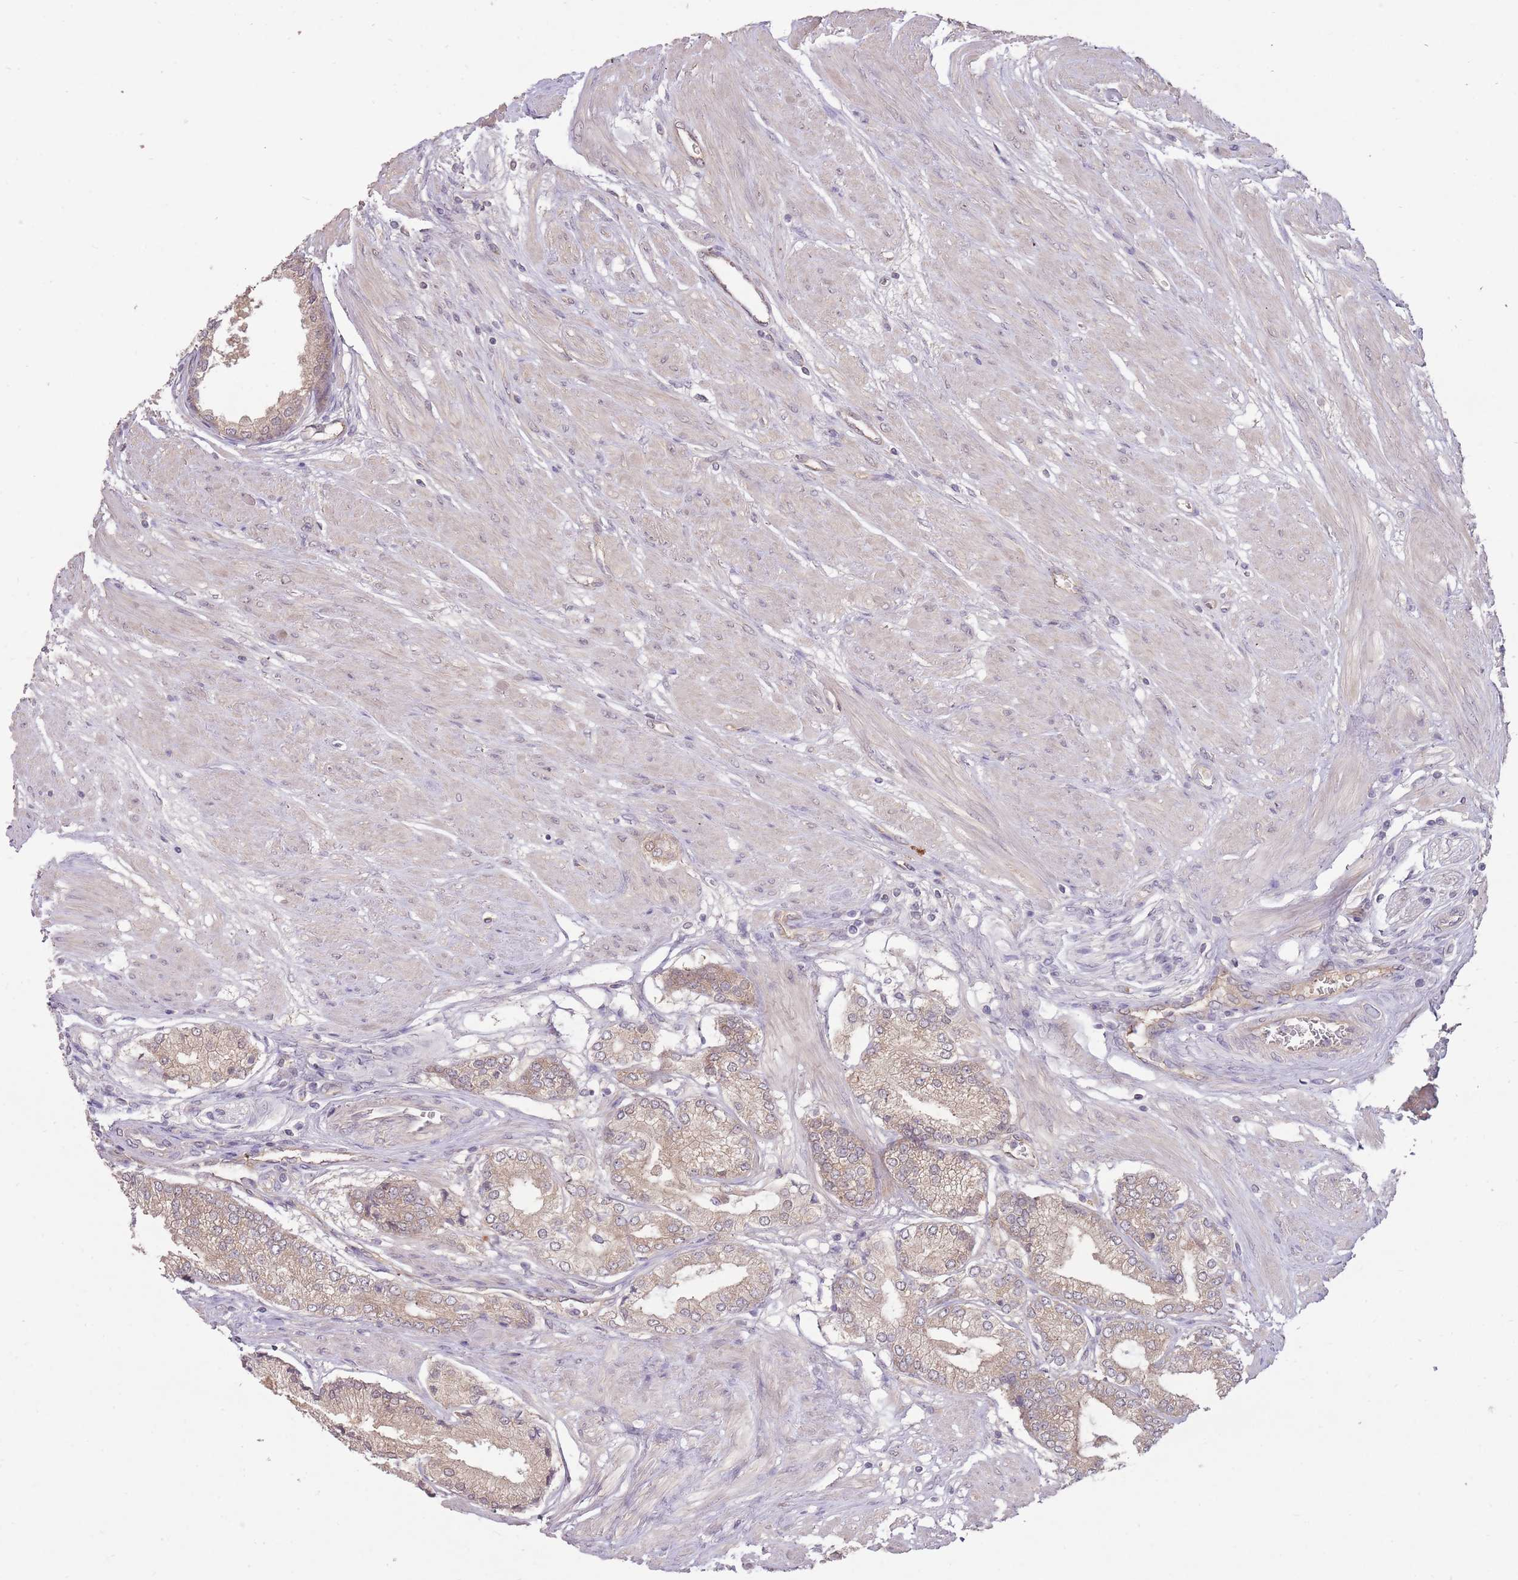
{"staining": {"intensity": "weak", "quantity": ">75%", "location": "cytoplasmic/membranous"}, "tissue": "prostate cancer", "cell_type": "Tumor cells", "image_type": "cancer", "snomed": [{"axis": "morphology", "description": "Adenocarcinoma, High grade"}, {"axis": "topography", "description": "Prostate and seminal vesicle, NOS"}], "caption": "Protein positivity by immunohistochemistry (IHC) demonstrates weak cytoplasmic/membranous expression in about >75% of tumor cells in adenocarcinoma (high-grade) (prostate). (DAB = brown stain, brightfield microscopy at high magnification).", "gene": "LRATD2", "patient": {"sex": "male", "age": 64}}